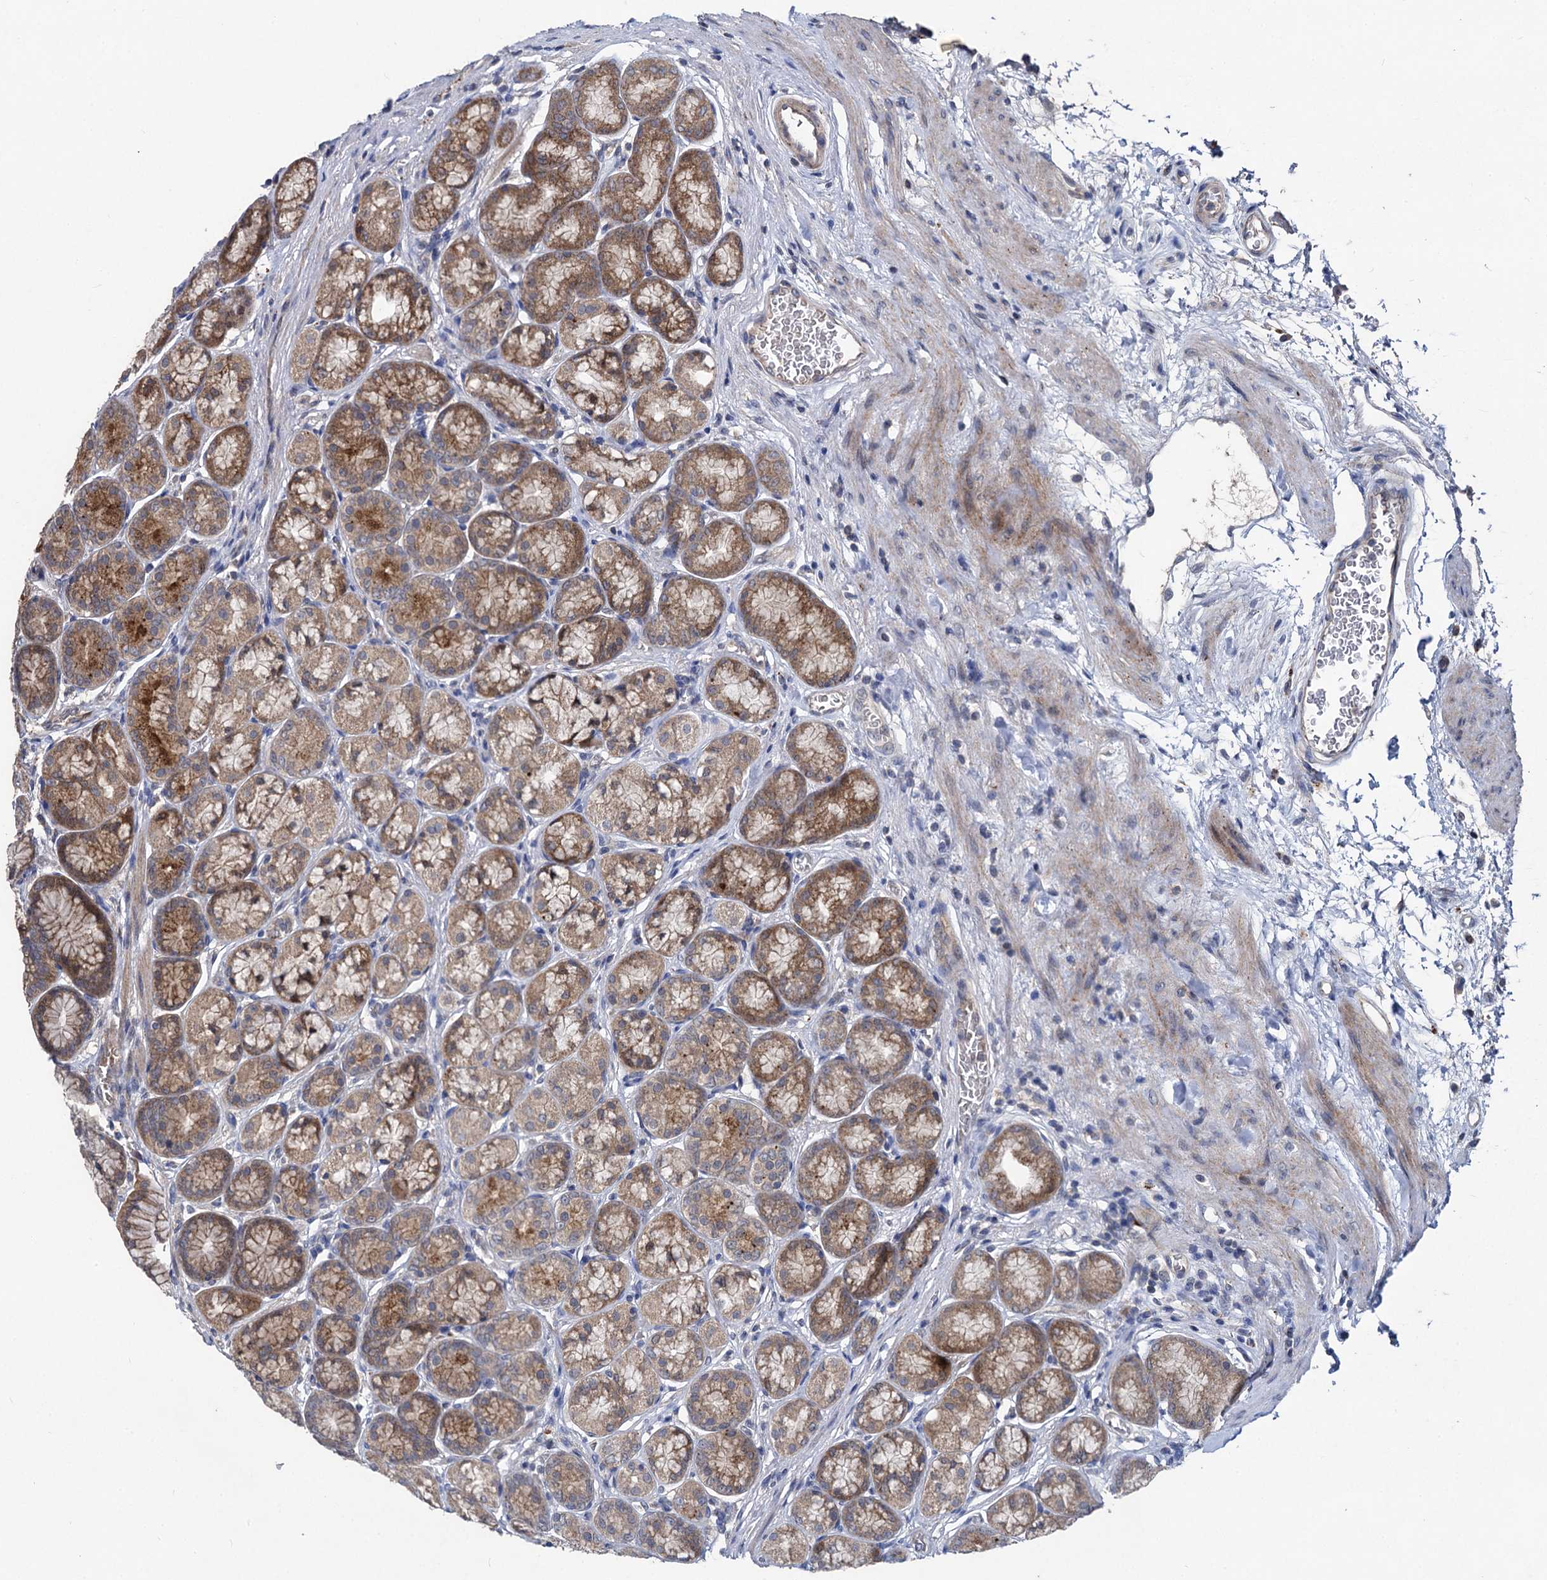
{"staining": {"intensity": "moderate", "quantity": ">75%", "location": "cytoplasmic/membranous"}, "tissue": "stomach", "cell_type": "Glandular cells", "image_type": "normal", "snomed": [{"axis": "morphology", "description": "Normal tissue, NOS"}, {"axis": "morphology", "description": "Adenocarcinoma, NOS"}, {"axis": "morphology", "description": "Adenocarcinoma, High grade"}, {"axis": "topography", "description": "Stomach, upper"}, {"axis": "topography", "description": "Stomach"}], "caption": "IHC of benign human stomach demonstrates medium levels of moderate cytoplasmic/membranous staining in approximately >75% of glandular cells.", "gene": "BCL2L2", "patient": {"sex": "female", "age": 65}}